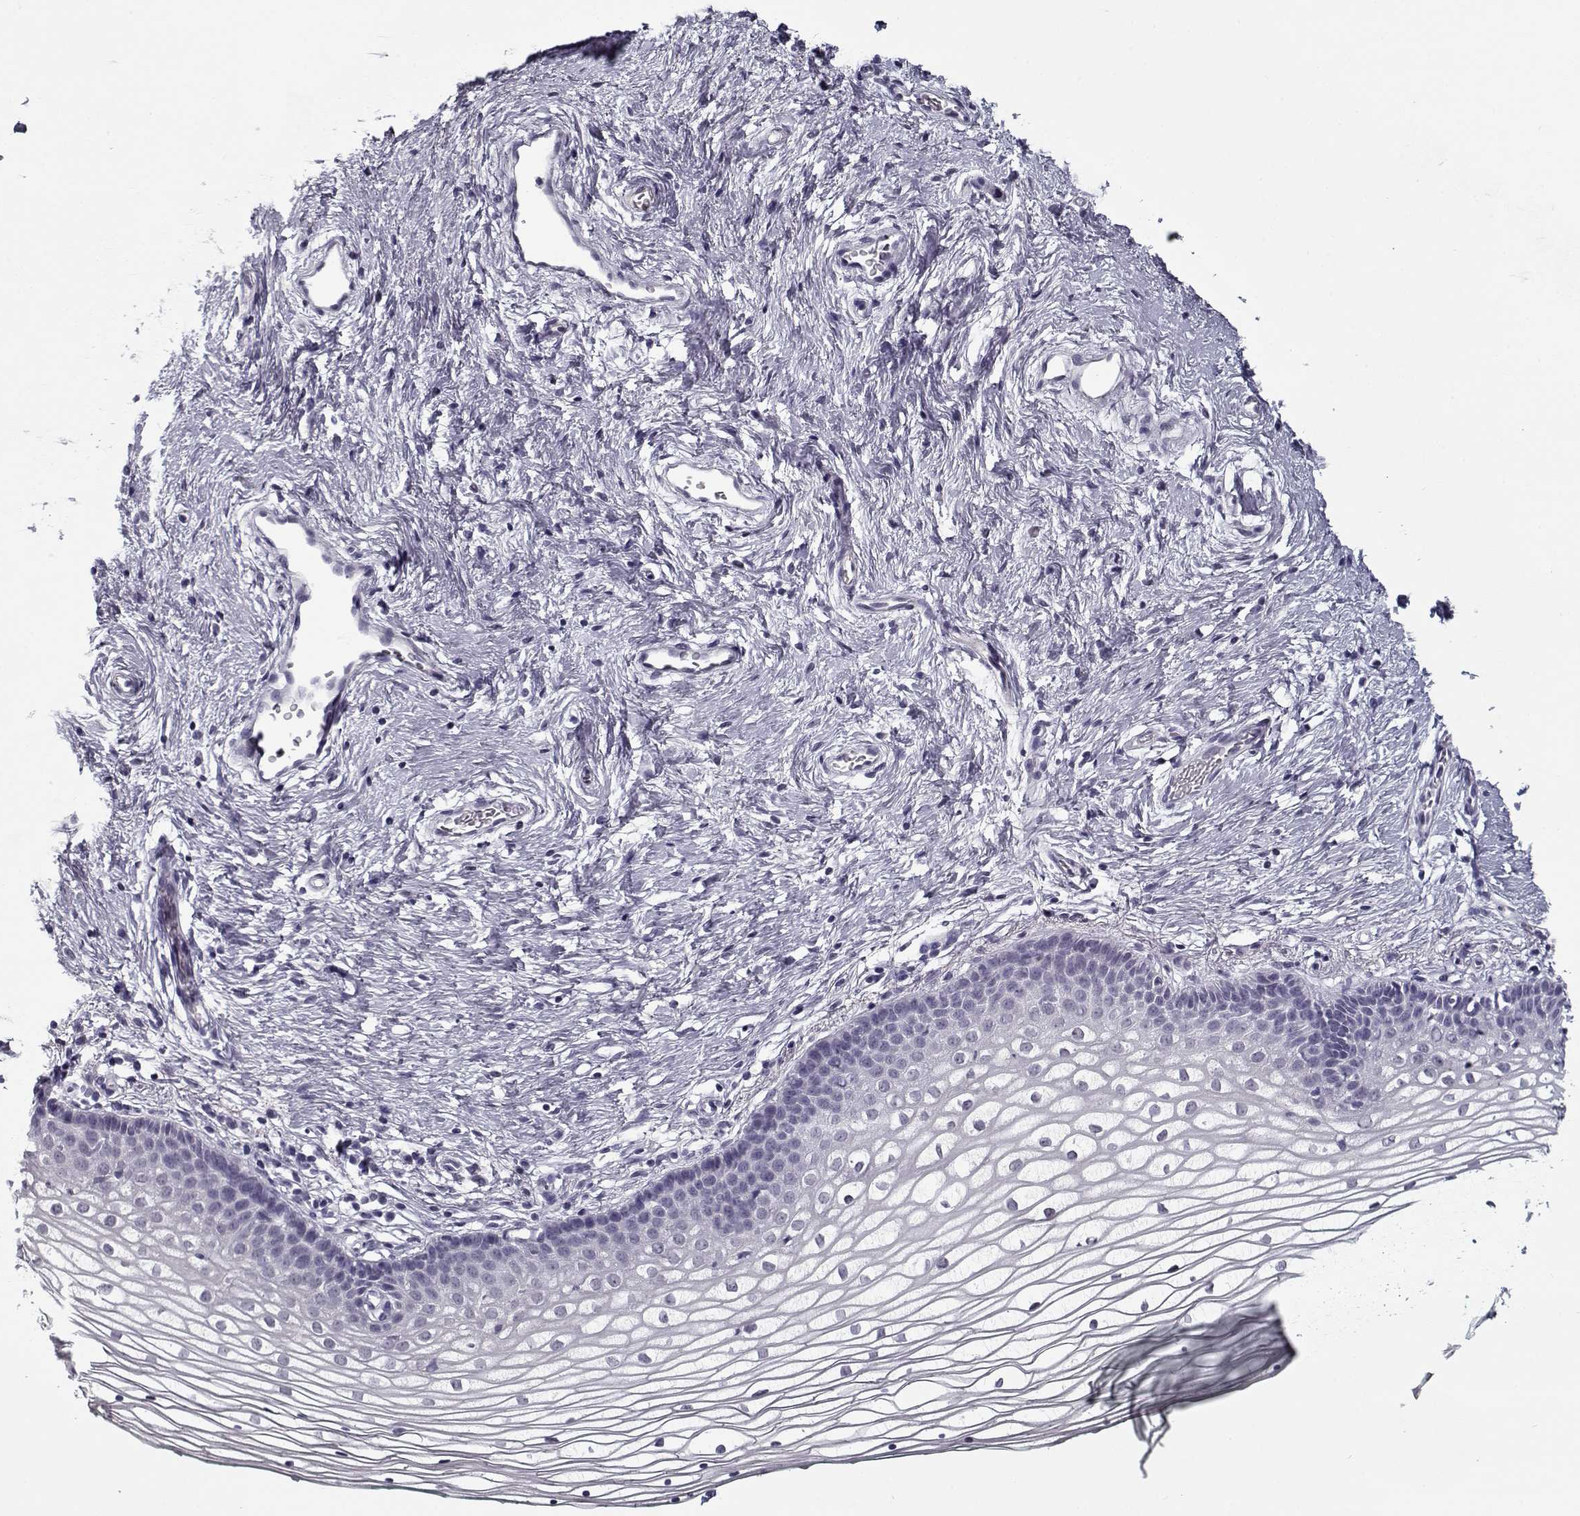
{"staining": {"intensity": "negative", "quantity": "none", "location": "none"}, "tissue": "vagina", "cell_type": "Squamous epithelial cells", "image_type": "normal", "snomed": [{"axis": "morphology", "description": "Normal tissue, NOS"}, {"axis": "topography", "description": "Vagina"}], "caption": "Unremarkable vagina was stained to show a protein in brown. There is no significant positivity in squamous epithelial cells. (DAB (3,3'-diaminobenzidine) immunohistochemistry (IHC) with hematoxylin counter stain).", "gene": "SPACA9", "patient": {"sex": "female", "age": 36}}